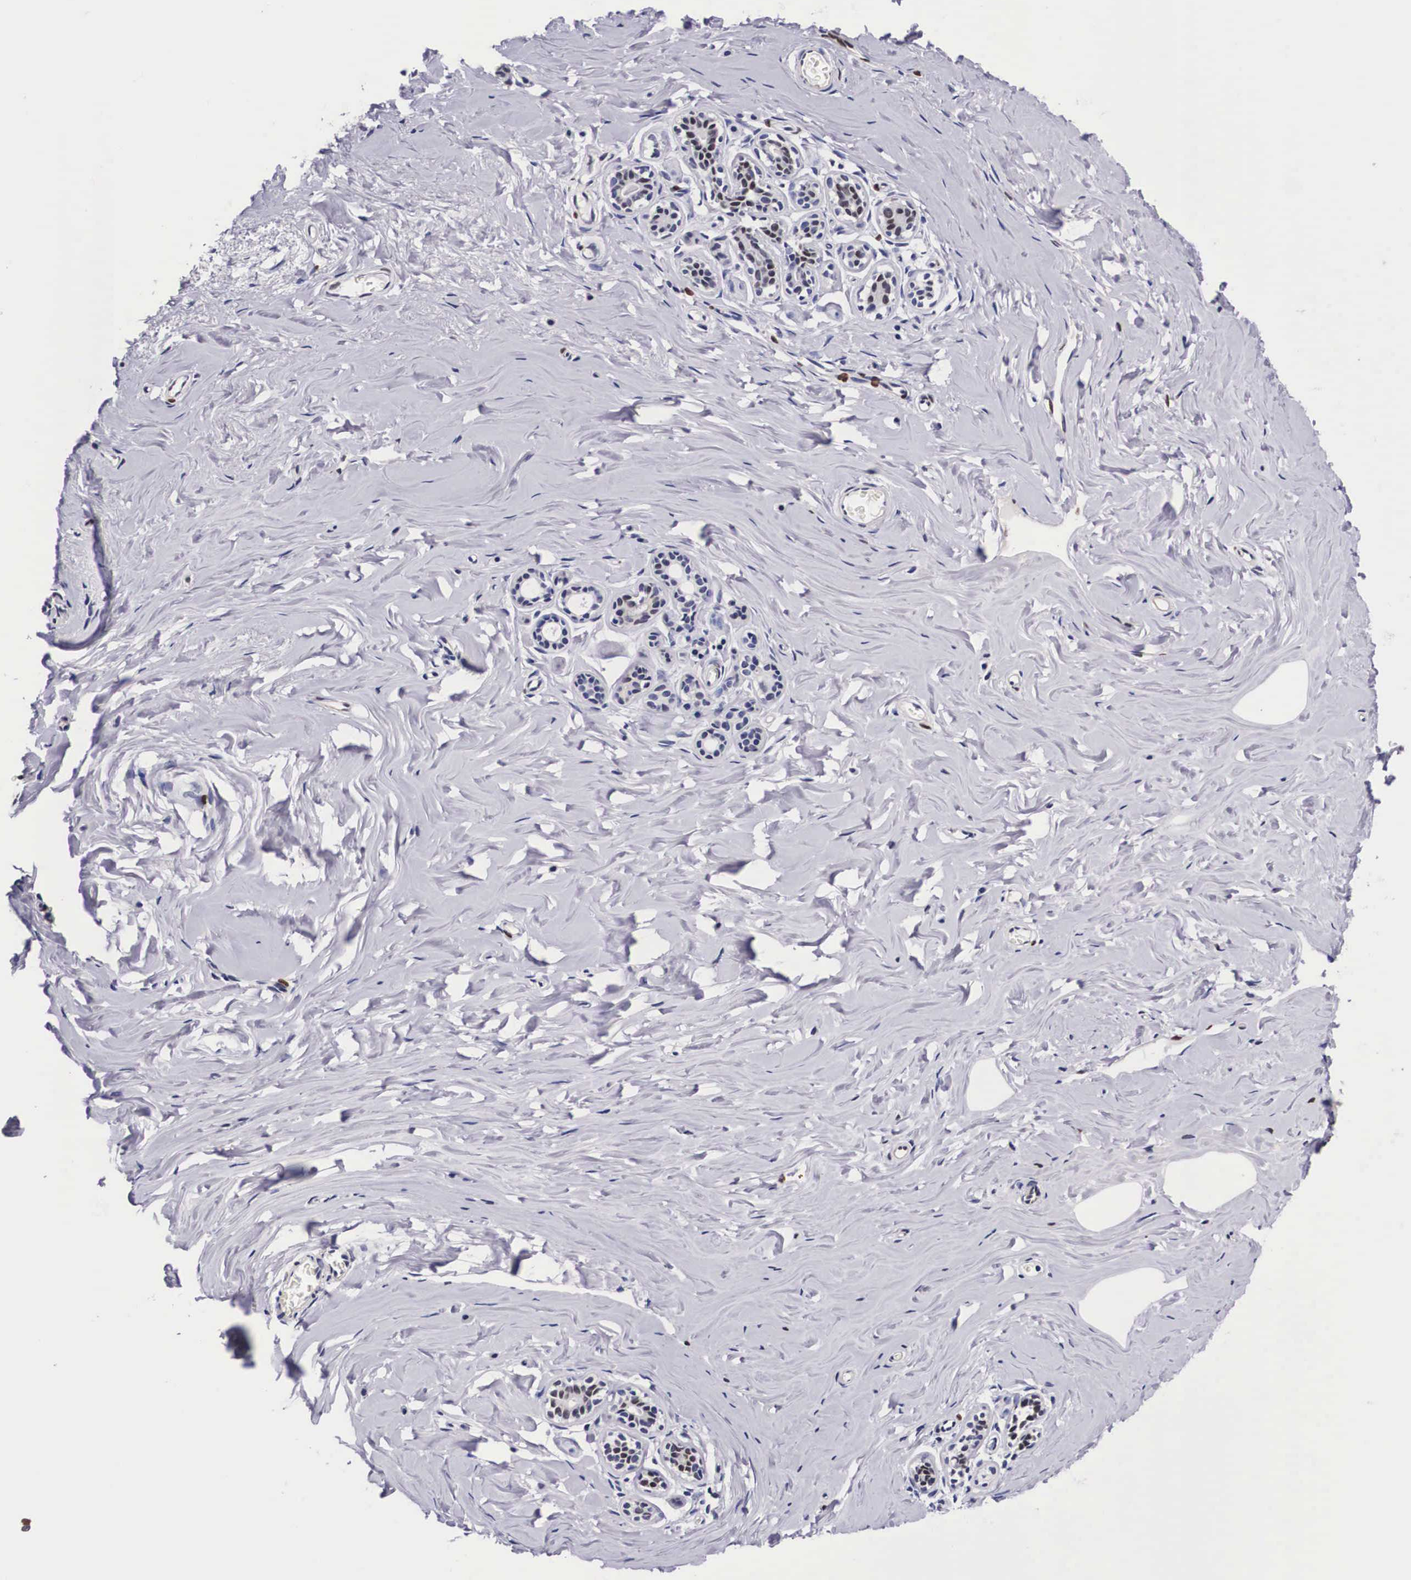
{"staining": {"intensity": "moderate", "quantity": "25%-75%", "location": "nuclear"}, "tissue": "breast", "cell_type": "Glandular cells", "image_type": "normal", "snomed": [{"axis": "morphology", "description": "Normal tissue, NOS"}, {"axis": "topography", "description": "Breast"}], "caption": "Immunohistochemistry (IHC) of unremarkable human breast demonstrates medium levels of moderate nuclear positivity in about 25%-75% of glandular cells.", "gene": "KHDRBS3", "patient": {"sex": "female", "age": 45}}